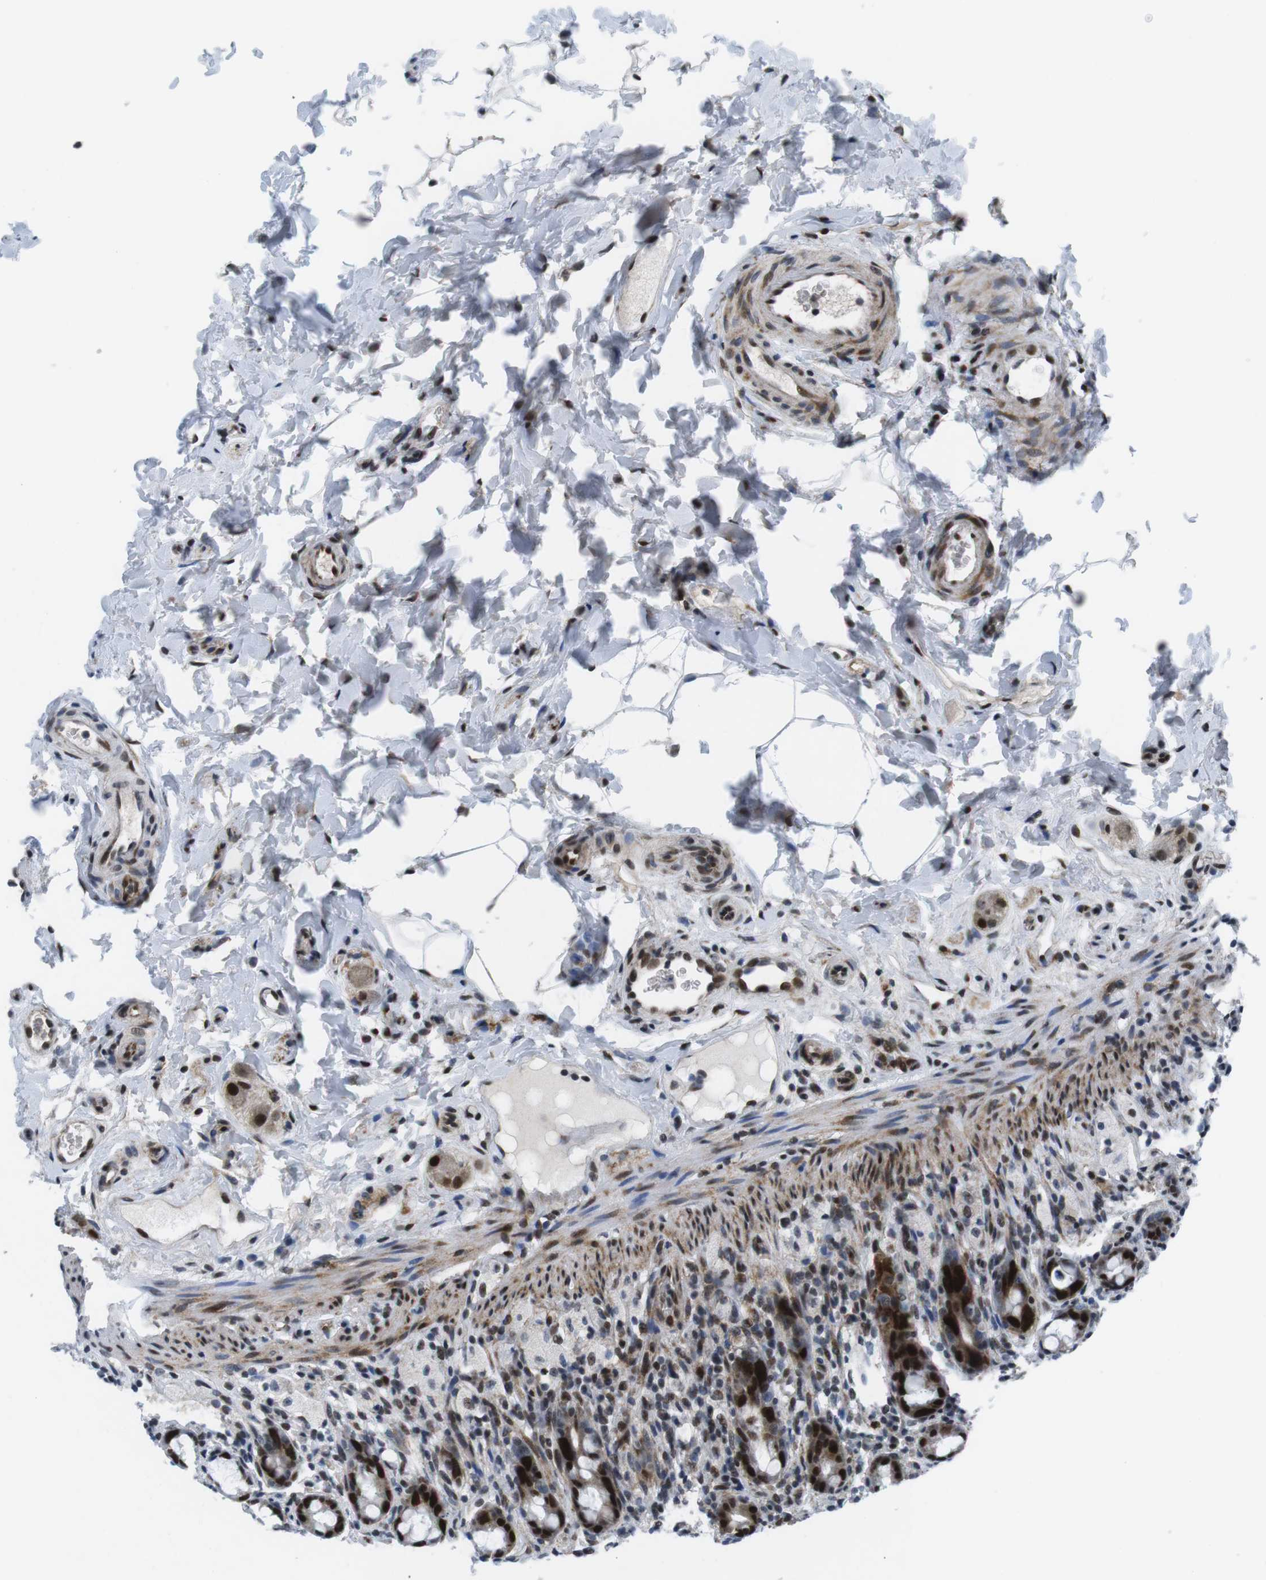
{"staining": {"intensity": "strong", "quantity": ">75%", "location": "nuclear"}, "tissue": "rectum", "cell_type": "Glandular cells", "image_type": "normal", "snomed": [{"axis": "morphology", "description": "Normal tissue, NOS"}, {"axis": "topography", "description": "Rectum"}], "caption": "Immunohistochemical staining of unremarkable human rectum displays strong nuclear protein expression in approximately >75% of glandular cells. (DAB = brown stain, brightfield microscopy at high magnification).", "gene": "MLH1", "patient": {"sex": "male", "age": 44}}